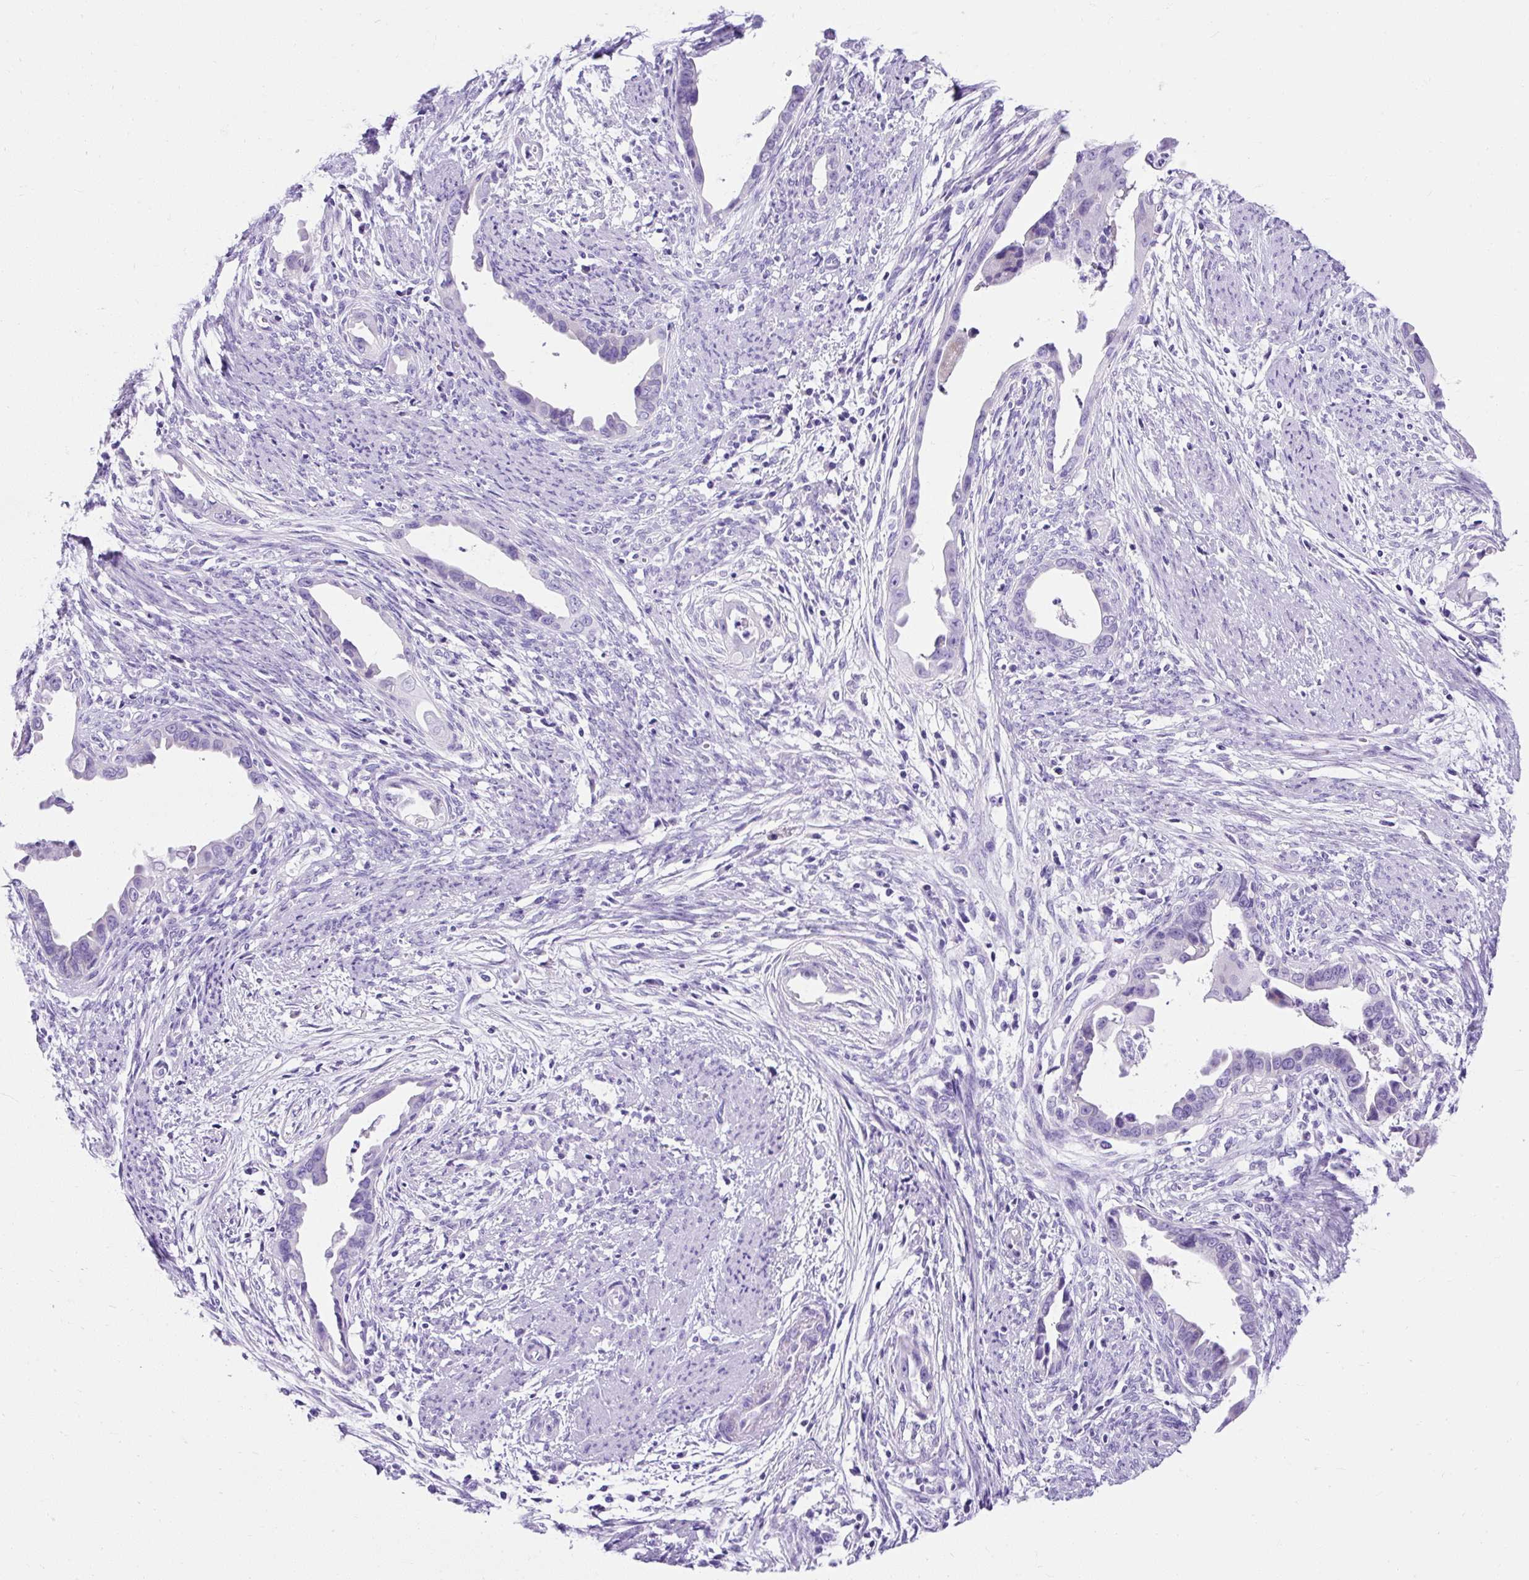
{"staining": {"intensity": "negative", "quantity": "none", "location": "none"}, "tissue": "endometrial cancer", "cell_type": "Tumor cells", "image_type": "cancer", "snomed": [{"axis": "morphology", "description": "Adenocarcinoma, NOS"}, {"axis": "topography", "description": "Endometrium"}], "caption": "An image of adenocarcinoma (endometrial) stained for a protein demonstrates no brown staining in tumor cells. (Brightfield microscopy of DAB (3,3'-diaminobenzidine) IHC at high magnification).", "gene": "KRT12", "patient": {"sex": "female", "age": 57}}